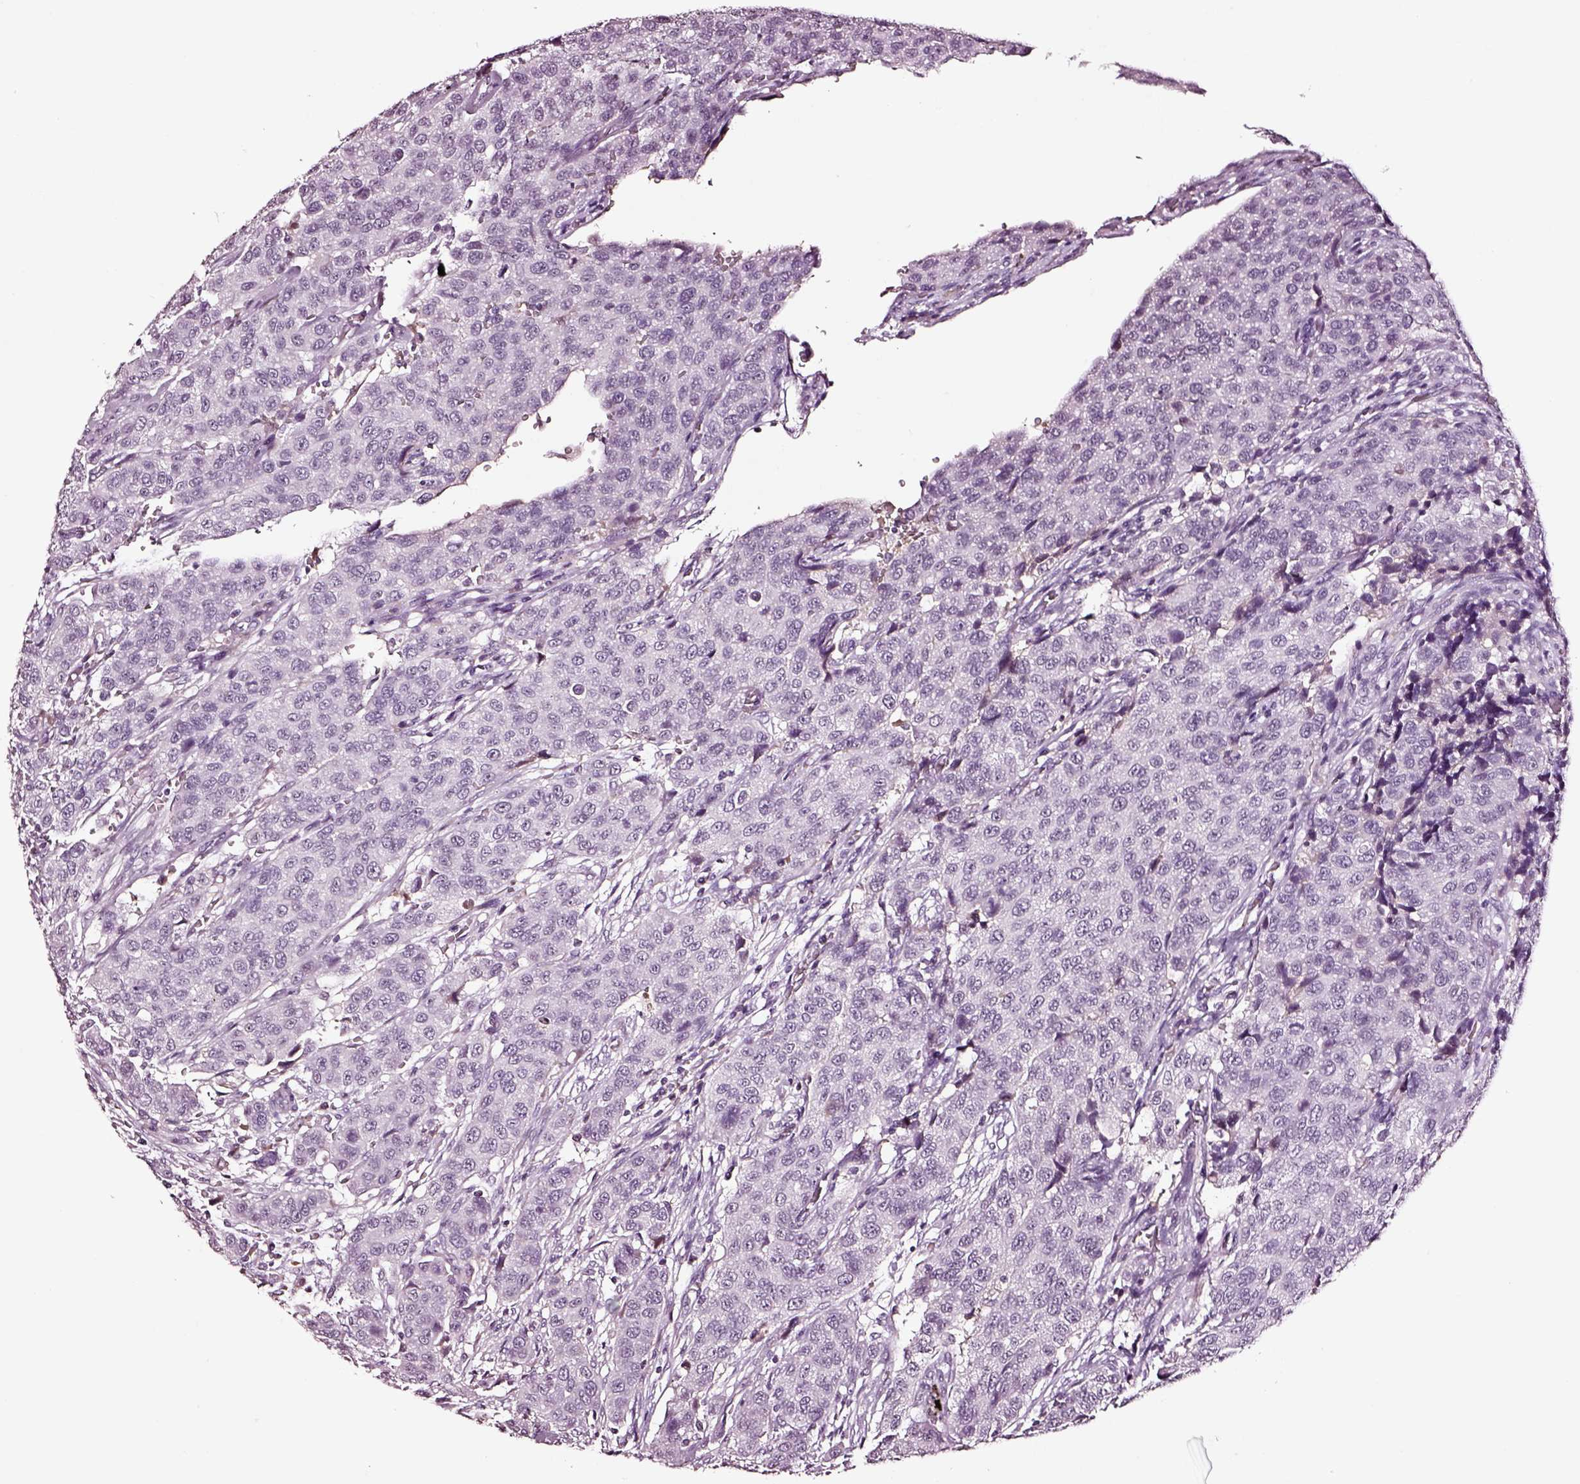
{"staining": {"intensity": "negative", "quantity": "none", "location": "none"}, "tissue": "urothelial cancer", "cell_type": "Tumor cells", "image_type": "cancer", "snomed": [{"axis": "morphology", "description": "Urothelial carcinoma, High grade"}, {"axis": "topography", "description": "Urinary bladder"}], "caption": "Tumor cells are negative for protein expression in human urothelial cancer.", "gene": "SMIM17", "patient": {"sex": "female", "age": 58}}